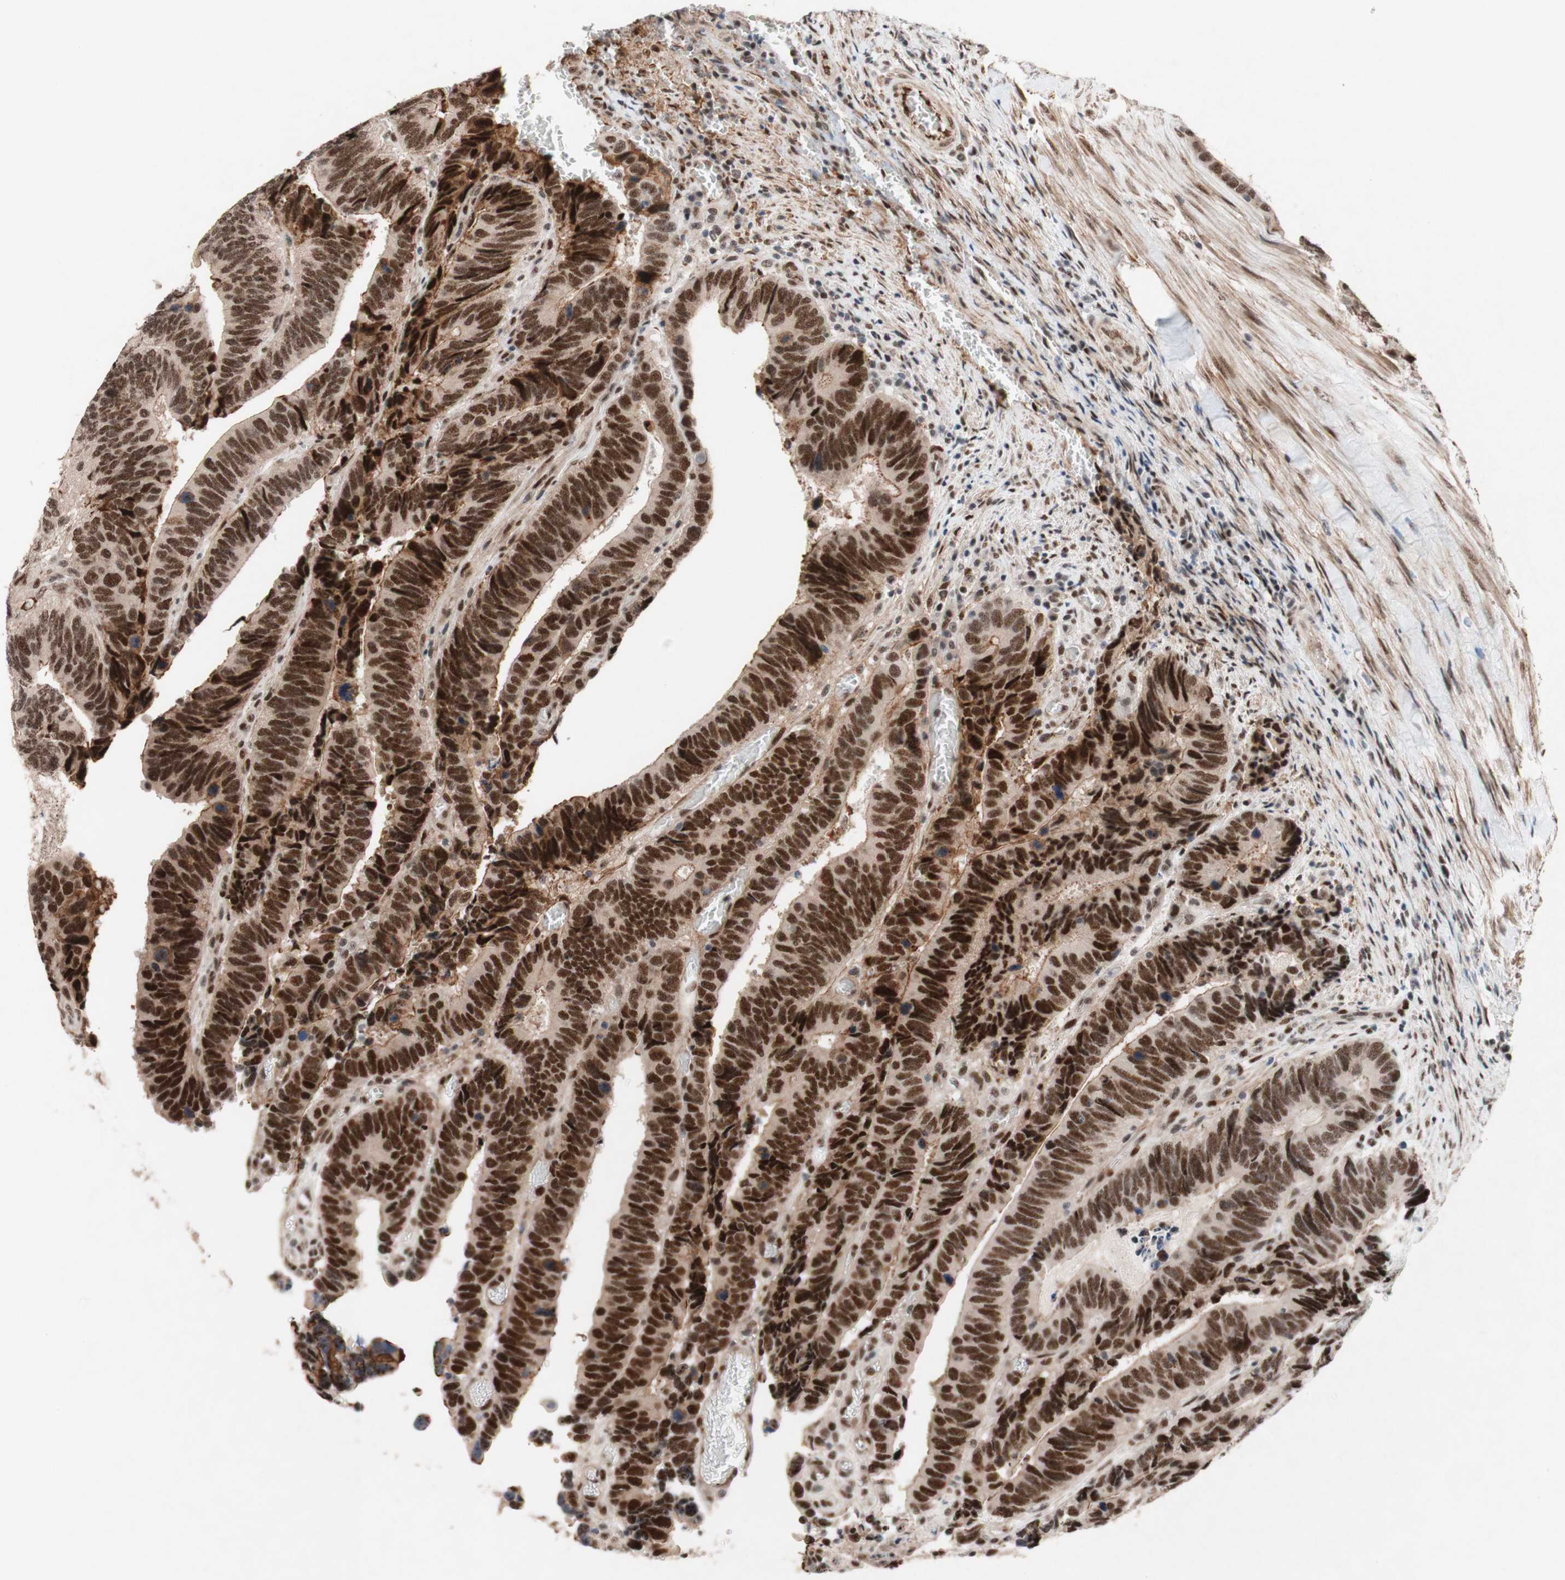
{"staining": {"intensity": "strong", "quantity": ">75%", "location": "nuclear"}, "tissue": "colorectal cancer", "cell_type": "Tumor cells", "image_type": "cancer", "snomed": [{"axis": "morphology", "description": "Adenocarcinoma, NOS"}, {"axis": "topography", "description": "Colon"}], "caption": "Adenocarcinoma (colorectal) stained with a protein marker reveals strong staining in tumor cells.", "gene": "TLE1", "patient": {"sex": "male", "age": 72}}